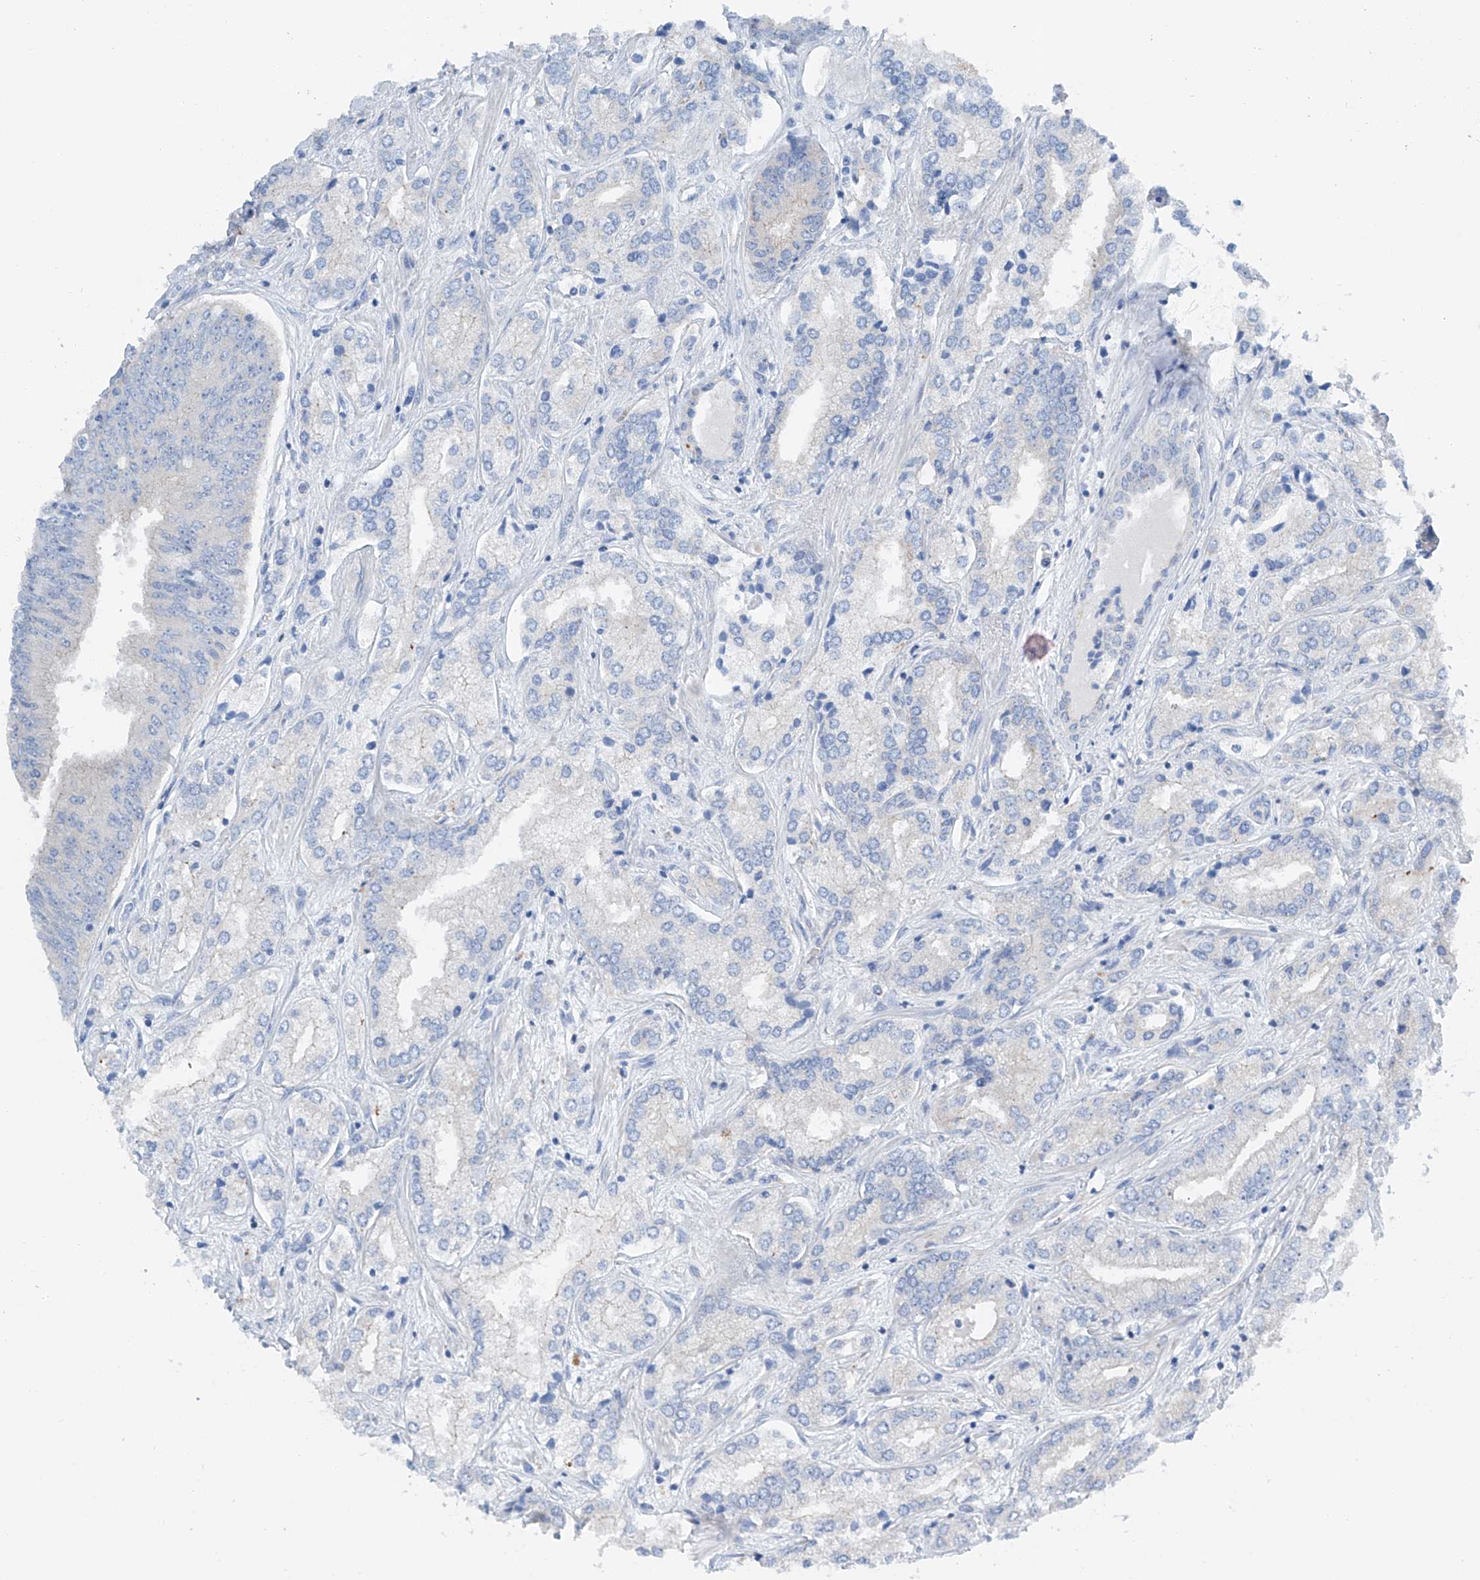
{"staining": {"intensity": "negative", "quantity": "none", "location": "none"}, "tissue": "prostate cancer", "cell_type": "Tumor cells", "image_type": "cancer", "snomed": [{"axis": "morphology", "description": "Adenocarcinoma, High grade"}, {"axis": "topography", "description": "Prostate"}], "caption": "High magnification brightfield microscopy of prostate cancer stained with DAB (brown) and counterstained with hematoxylin (blue): tumor cells show no significant positivity.", "gene": "MAGI1", "patient": {"sex": "male", "age": 66}}